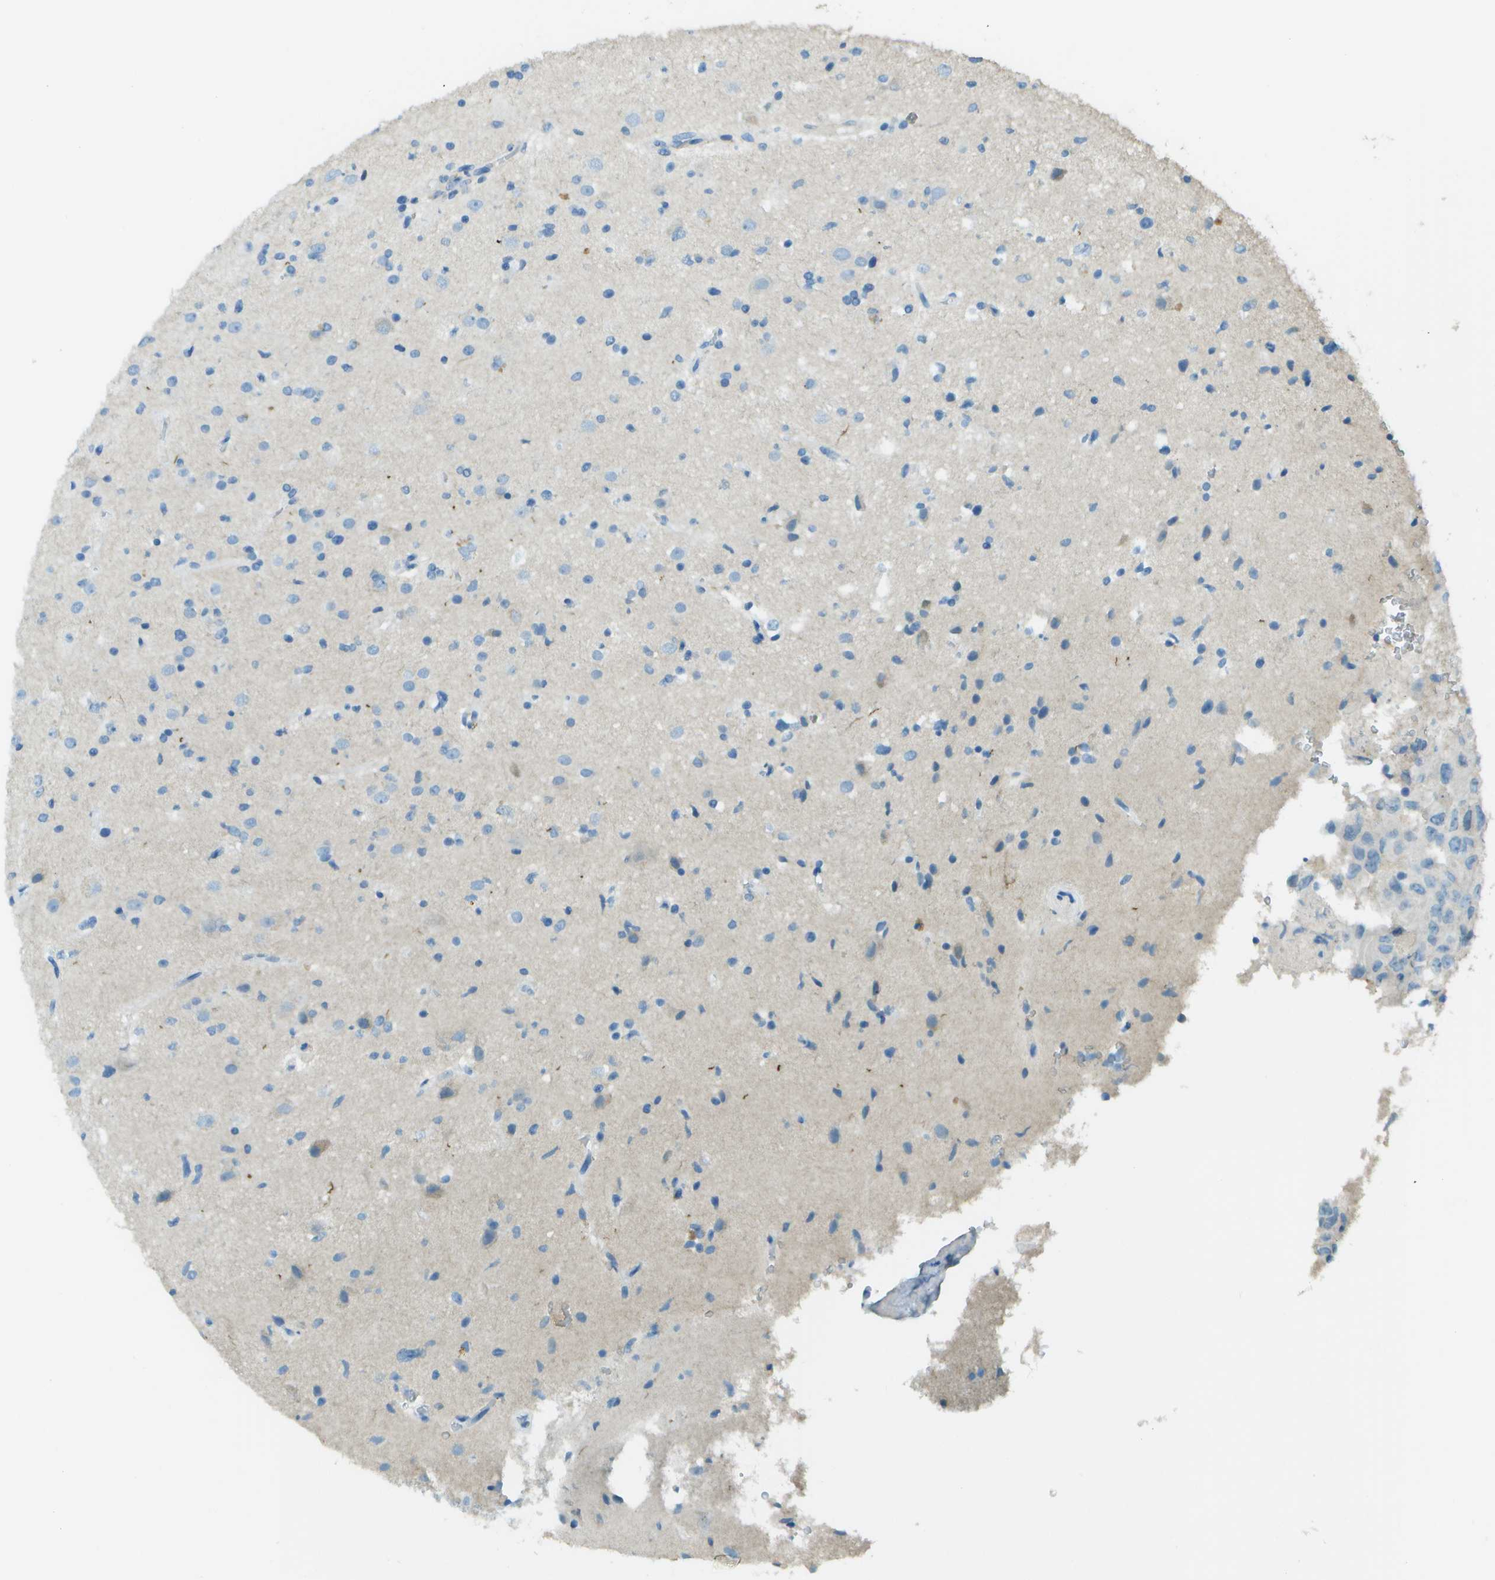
{"staining": {"intensity": "negative", "quantity": "none", "location": "none"}, "tissue": "glioma", "cell_type": "Tumor cells", "image_type": "cancer", "snomed": [{"axis": "morphology", "description": "Glioma, malignant, High grade"}, {"axis": "topography", "description": "Brain"}], "caption": "The micrograph demonstrates no staining of tumor cells in glioma.", "gene": "LGI2", "patient": {"sex": "male", "age": 33}}